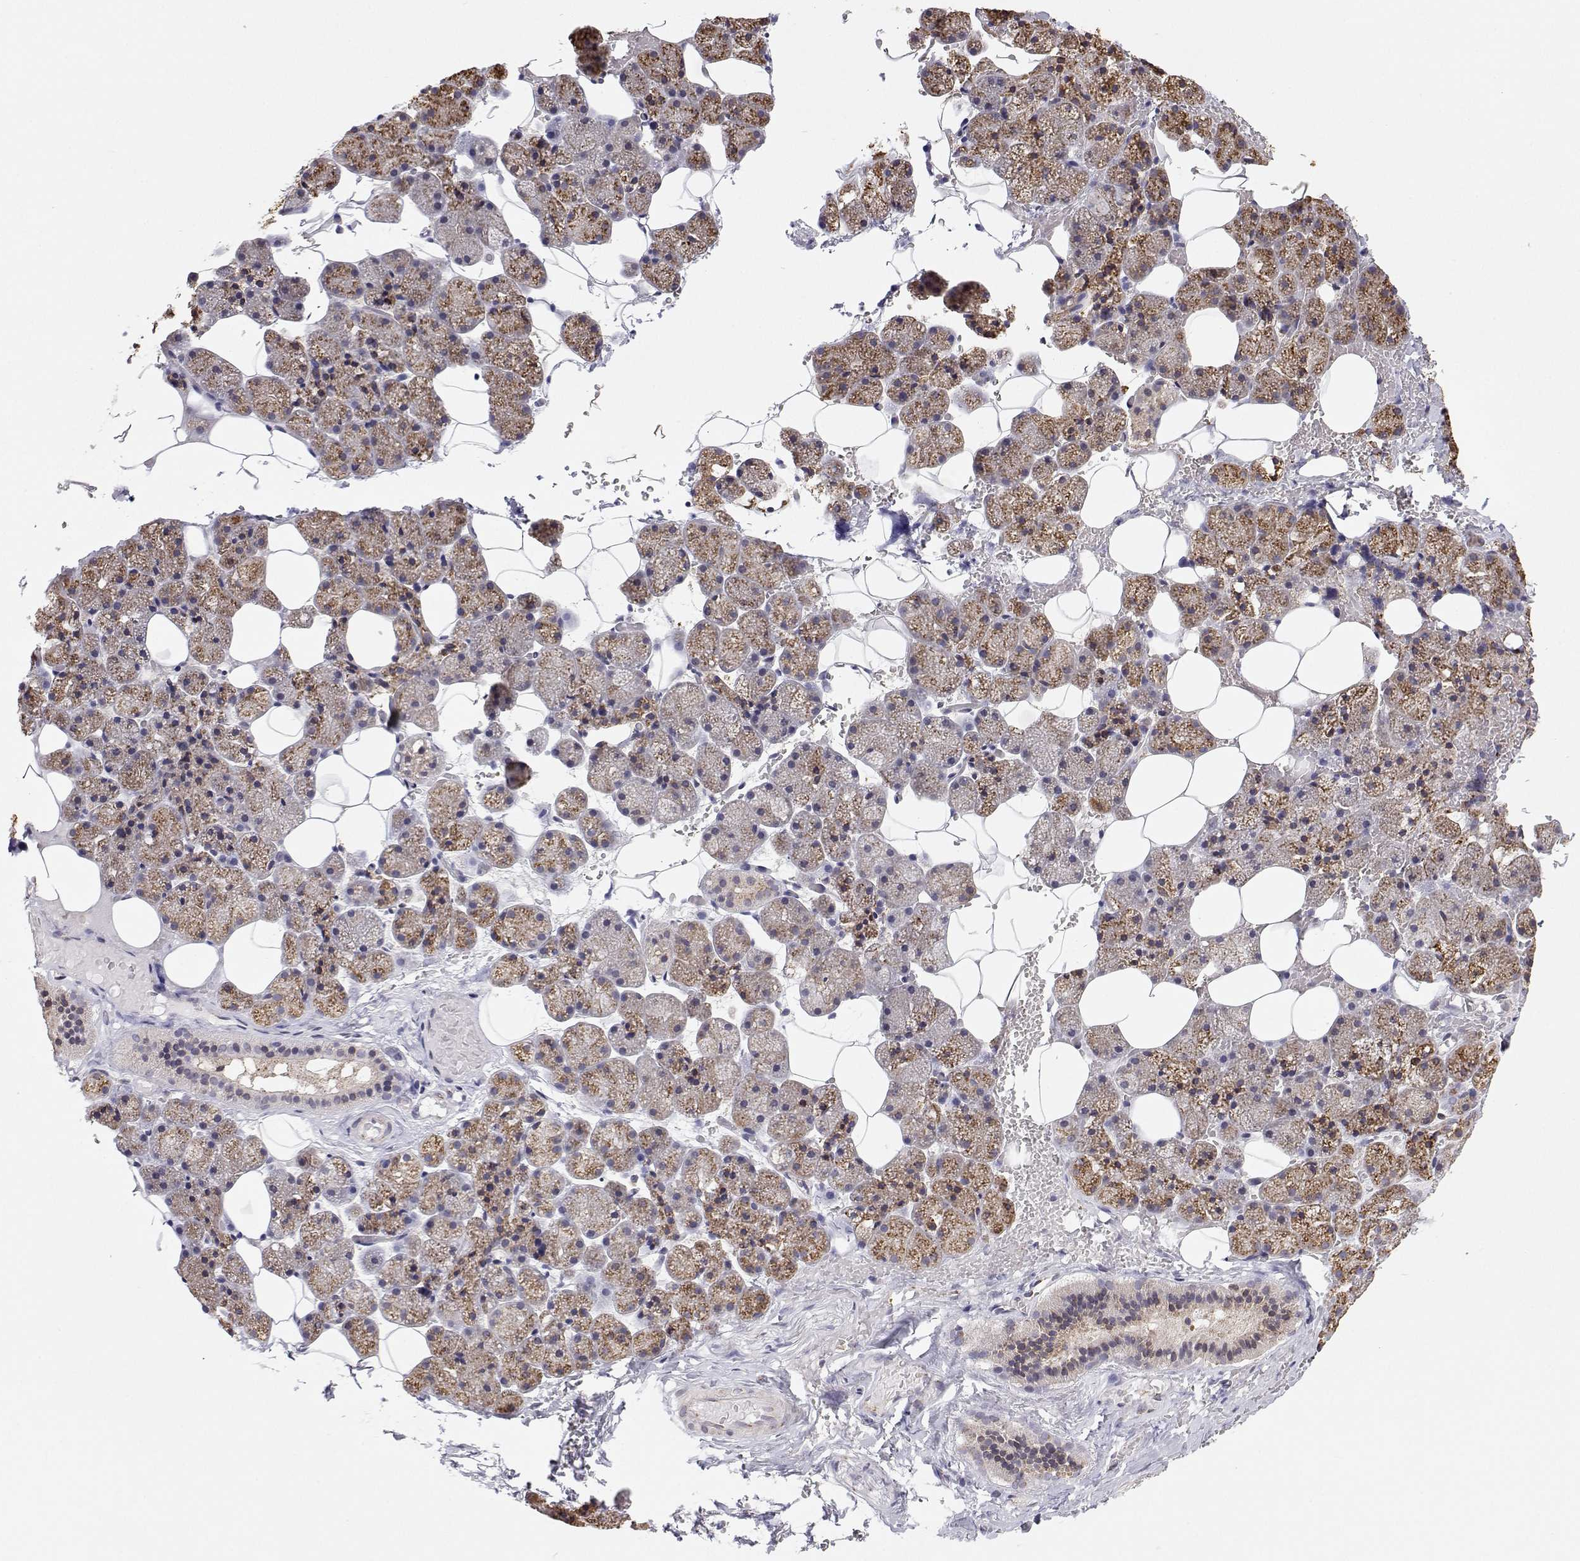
{"staining": {"intensity": "moderate", "quantity": ">75%", "location": "cytoplasmic/membranous"}, "tissue": "salivary gland", "cell_type": "Glandular cells", "image_type": "normal", "snomed": [{"axis": "morphology", "description": "Normal tissue, NOS"}, {"axis": "topography", "description": "Salivary gland"}, {"axis": "topography", "description": "Peripheral nerve tissue"}], "caption": "The photomicrograph shows a brown stain indicating the presence of a protein in the cytoplasmic/membranous of glandular cells in salivary gland. (DAB (3,3'-diaminobenzidine) = brown stain, brightfield microscopy at high magnification).", "gene": "STARD13", "patient": {"sex": "male", "age": 38}}